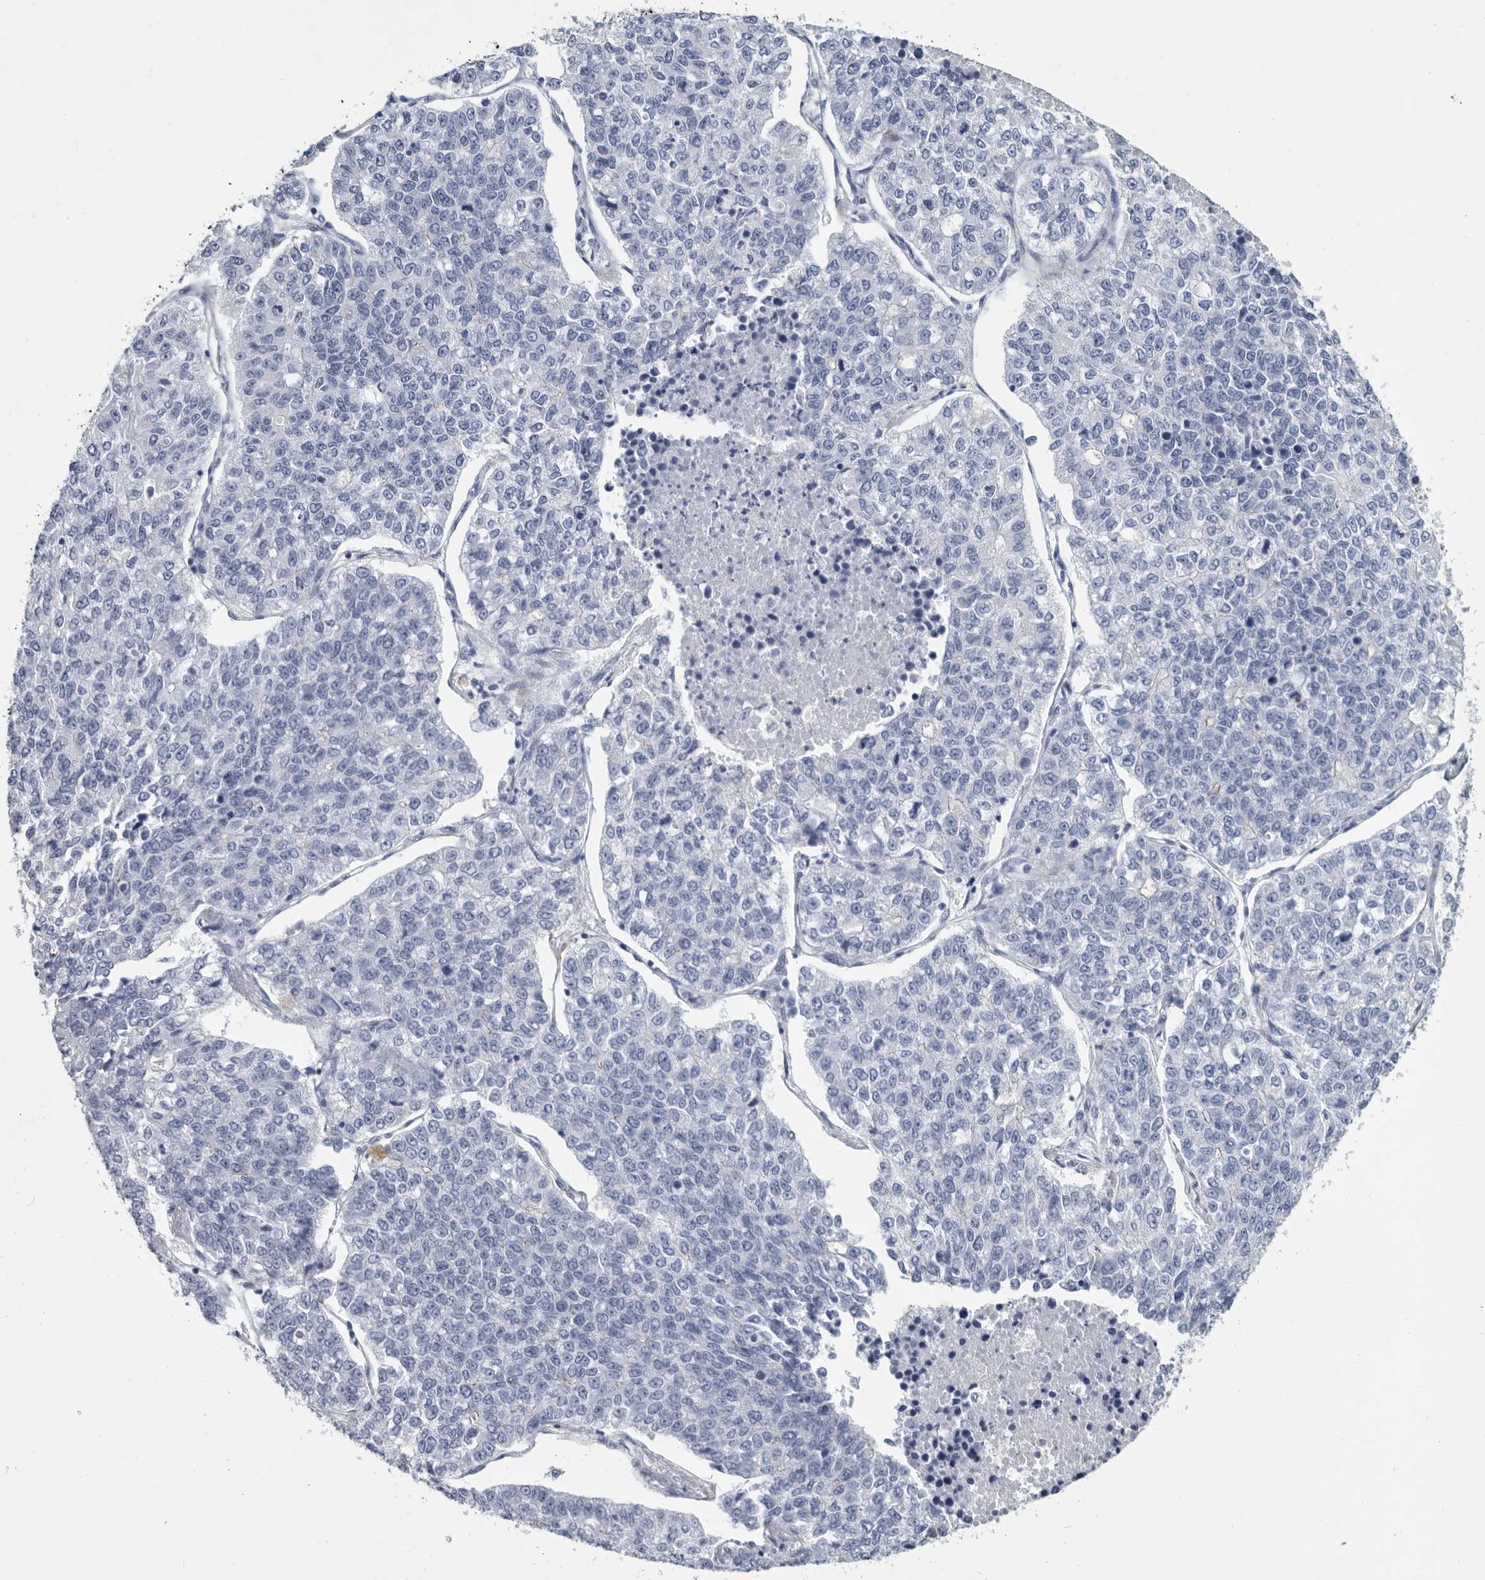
{"staining": {"intensity": "negative", "quantity": "none", "location": "none"}, "tissue": "lung cancer", "cell_type": "Tumor cells", "image_type": "cancer", "snomed": [{"axis": "morphology", "description": "Adenocarcinoma, NOS"}, {"axis": "topography", "description": "Lung"}], "caption": "Tumor cells show no significant positivity in lung cancer (adenocarcinoma).", "gene": "WRAP73", "patient": {"sex": "male", "age": 49}}